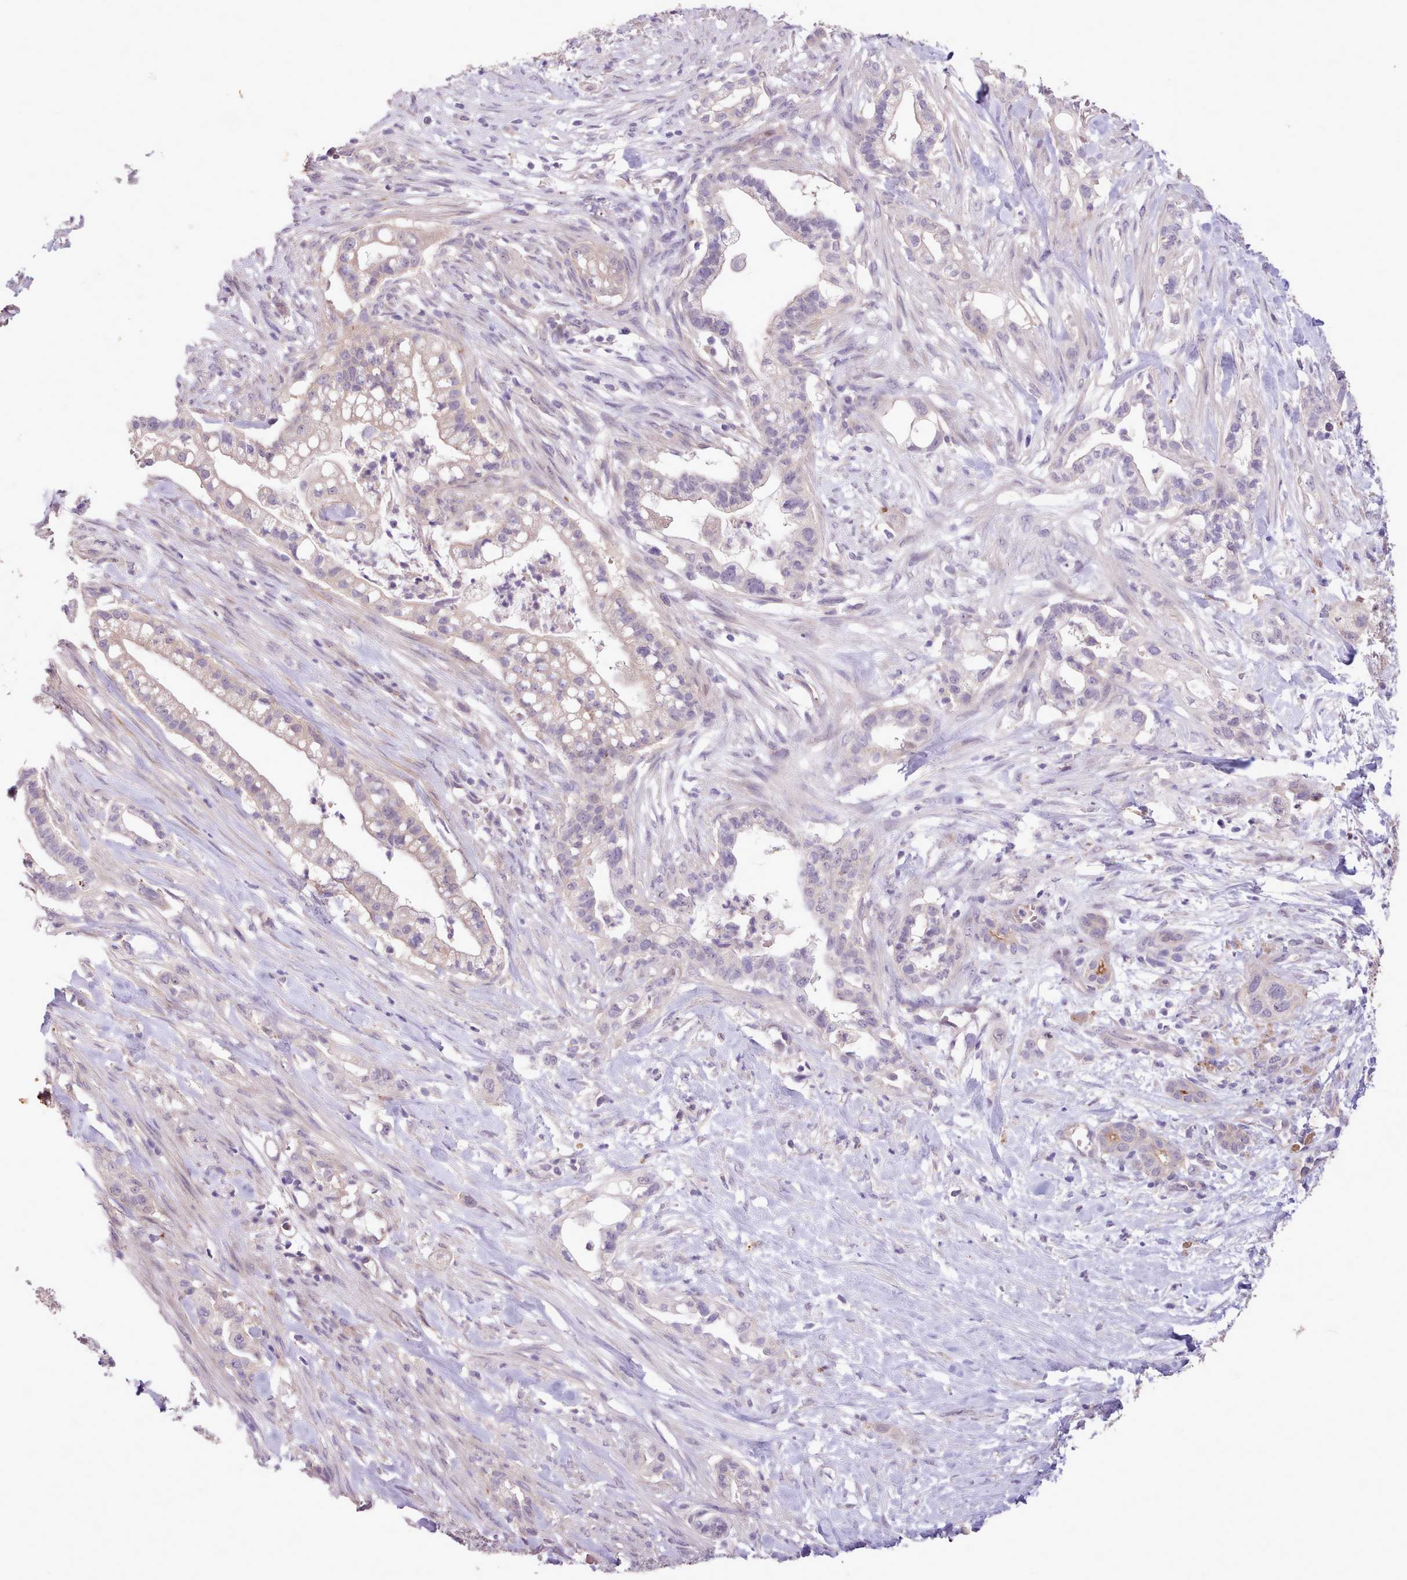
{"staining": {"intensity": "negative", "quantity": "none", "location": "none"}, "tissue": "pancreatic cancer", "cell_type": "Tumor cells", "image_type": "cancer", "snomed": [{"axis": "morphology", "description": "Adenocarcinoma, NOS"}, {"axis": "topography", "description": "Pancreas"}], "caption": "This is an immunohistochemistry histopathology image of pancreatic cancer. There is no expression in tumor cells.", "gene": "ZNF607", "patient": {"sex": "male", "age": 44}}